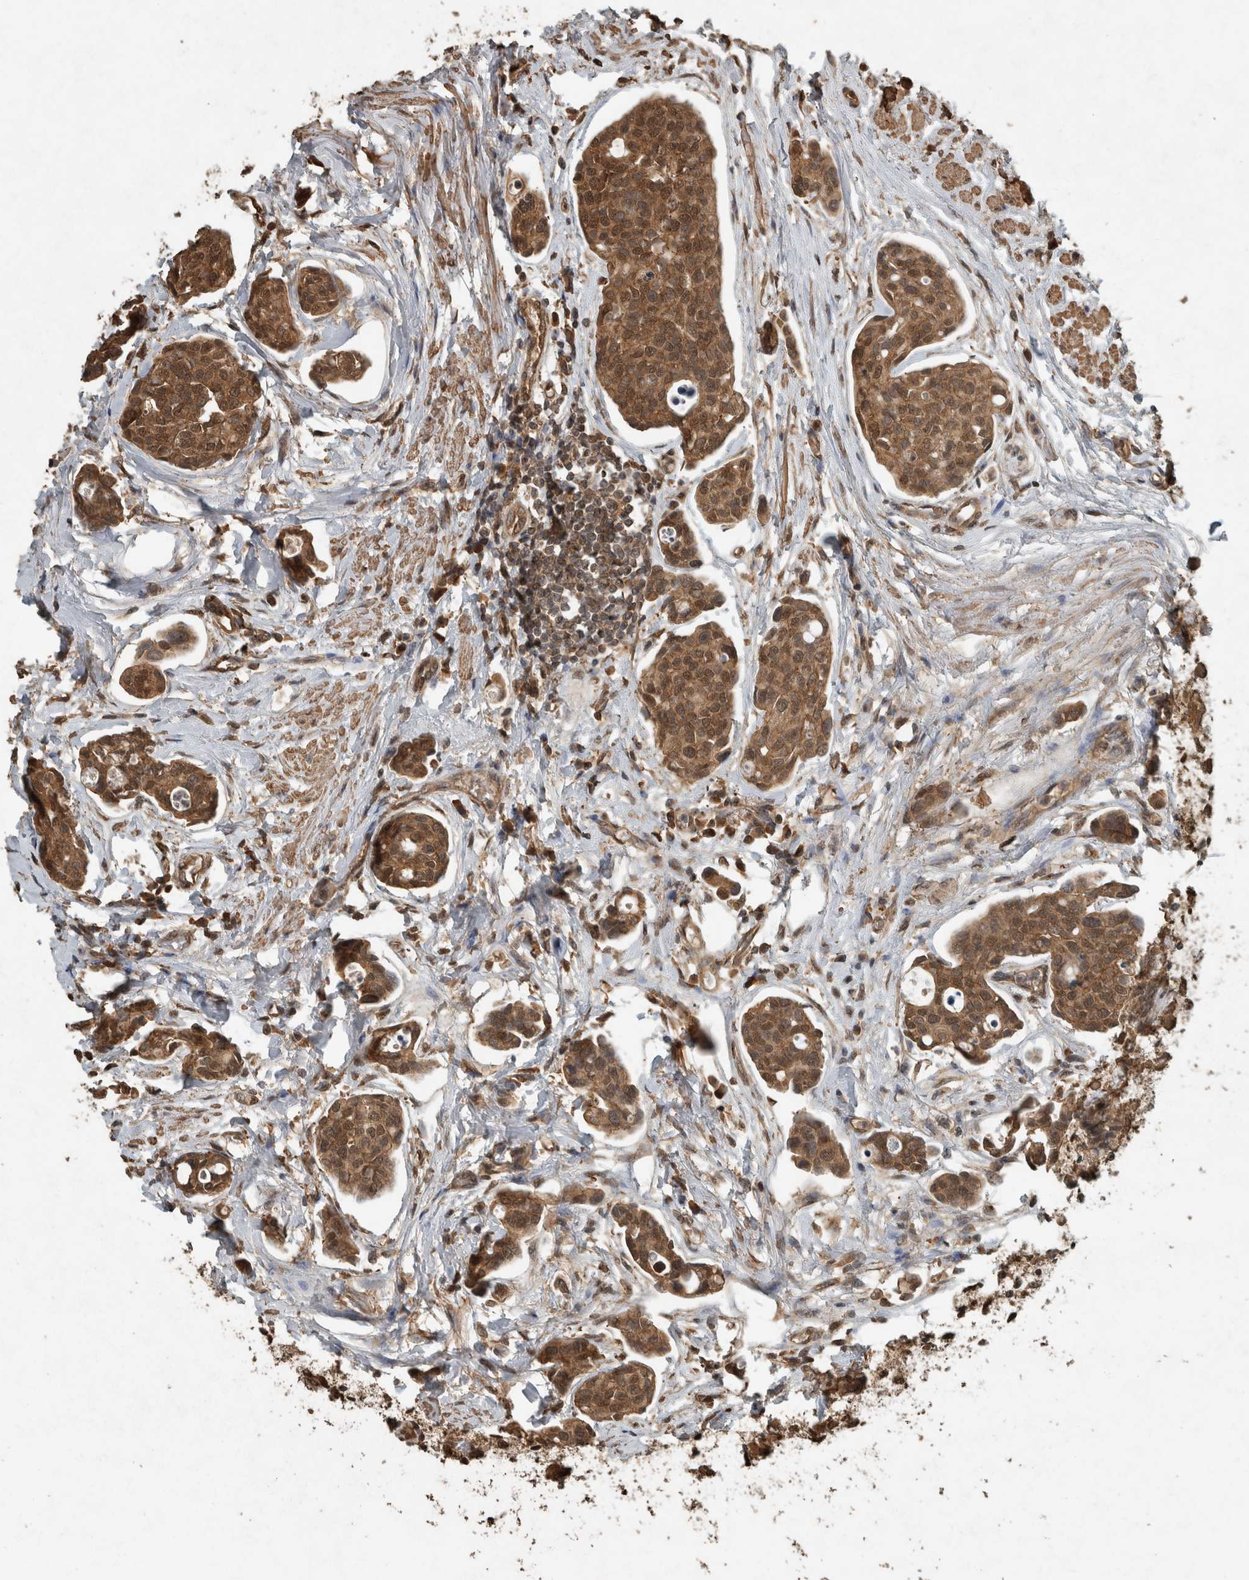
{"staining": {"intensity": "moderate", "quantity": ">75%", "location": "cytoplasmic/membranous,nuclear"}, "tissue": "urothelial cancer", "cell_type": "Tumor cells", "image_type": "cancer", "snomed": [{"axis": "morphology", "description": "Urothelial carcinoma, High grade"}, {"axis": "topography", "description": "Urinary bladder"}], "caption": "High-magnification brightfield microscopy of urothelial carcinoma (high-grade) stained with DAB (brown) and counterstained with hematoxylin (blue). tumor cells exhibit moderate cytoplasmic/membranous and nuclear staining is identified in approximately>75% of cells.", "gene": "ARHGEF12", "patient": {"sex": "male", "age": 78}}